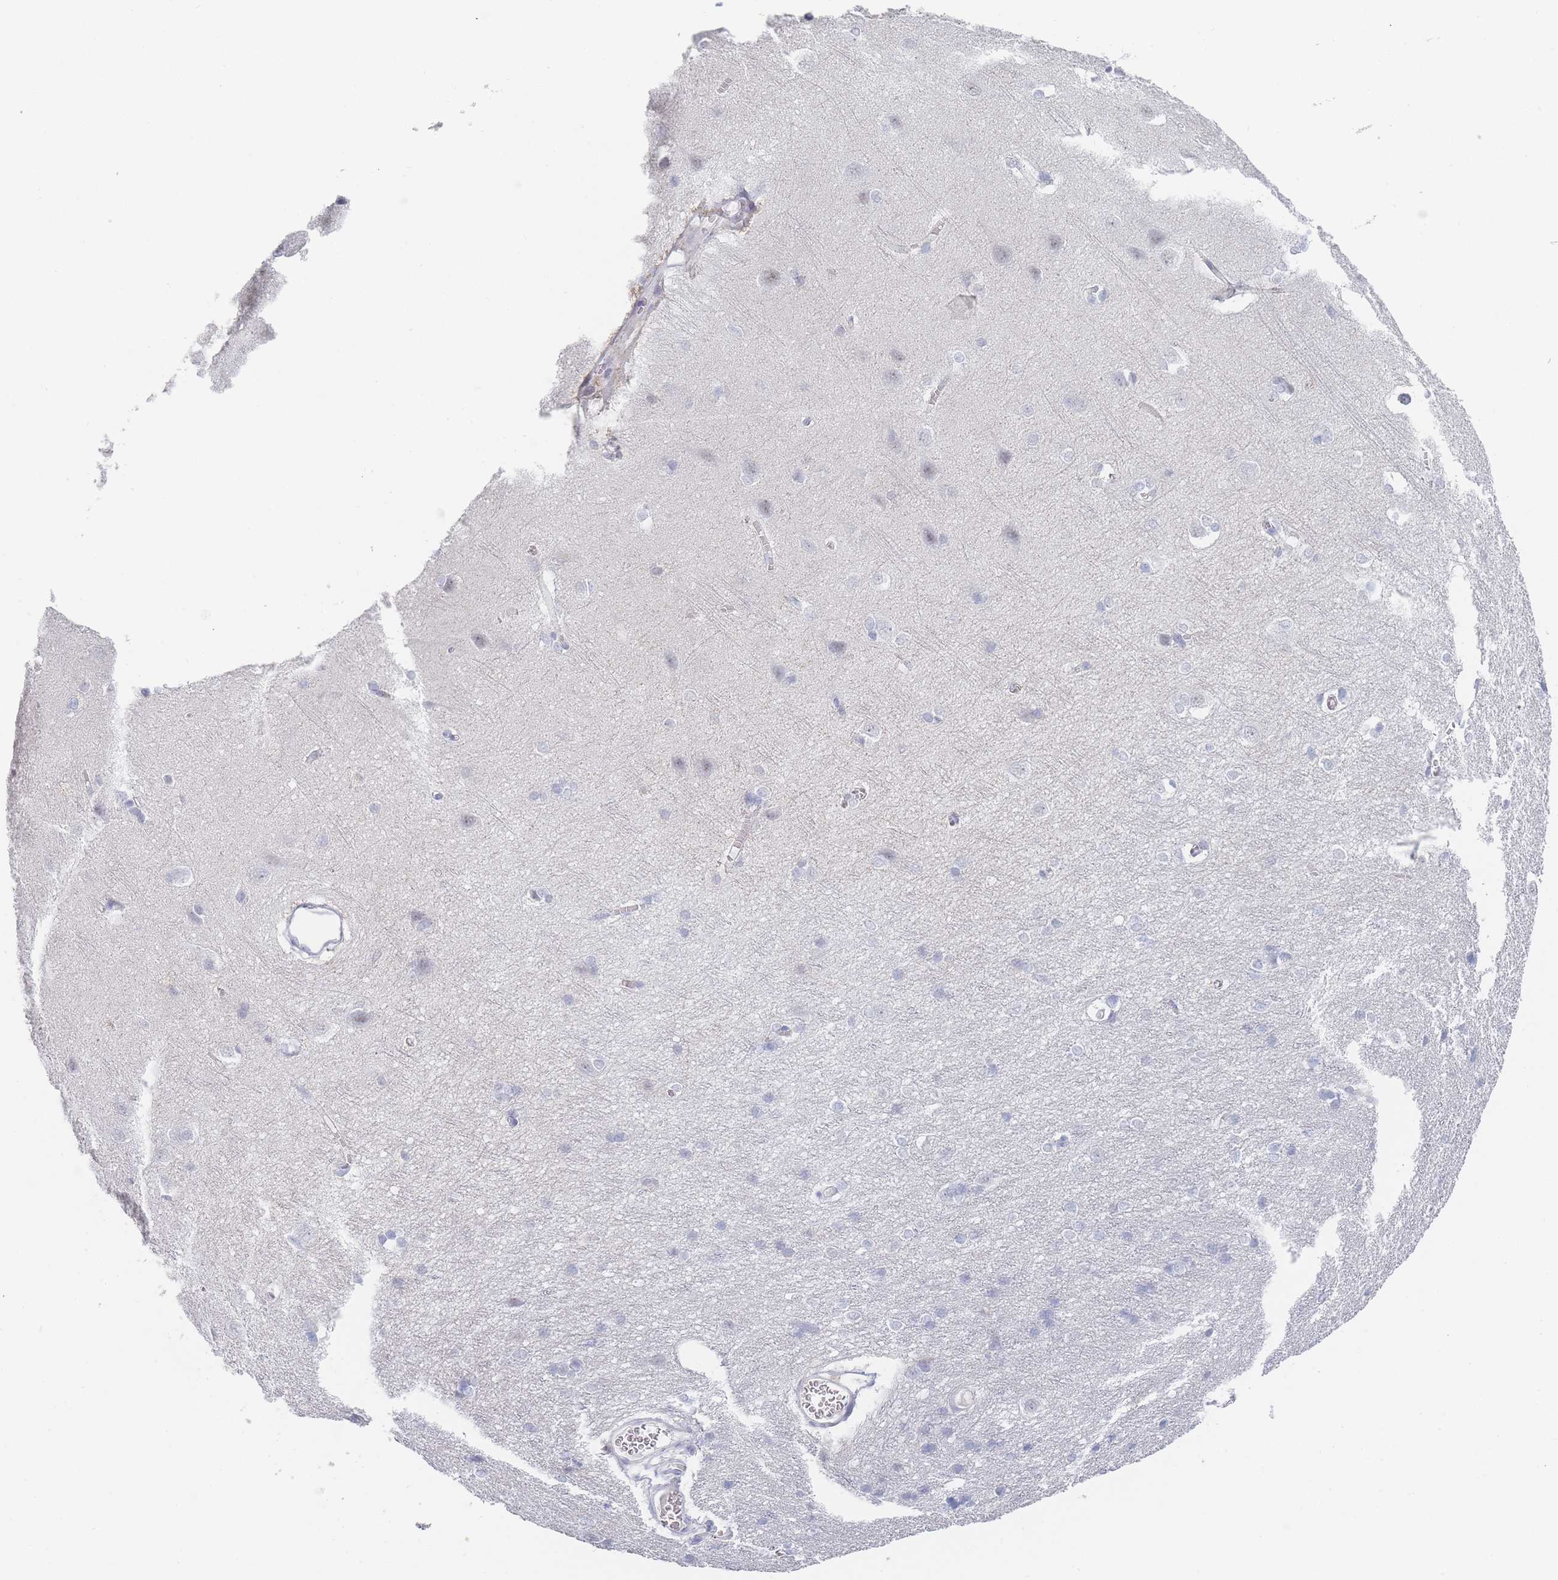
{"staining": {"intensity": "negative", "quantity": "none", "location": "none"}, "tissue": "cerebral cortex", "cell_type": "Endothelial cells", "image_type": "normal", "snomed": [{"axis": "morphology", "description": "Normal tissue, NOS"}, {"axis": "topography", "description": "Cerebral cortex"}], "caption": "This photomicrograph is of unremarkable cerebral cortex stained with immunohistochemistry to label a protein in brown with the nuclei are counter-stained blue. There is no expression in endothelial cells. The staining was performed using DAB to visualize the protein expression in brown, while the nuclei were stained in blue with hematoxylin (Magnification: 20x).", "gene": "IMPG1", "patient": {"sex": "male", "age": 37}}